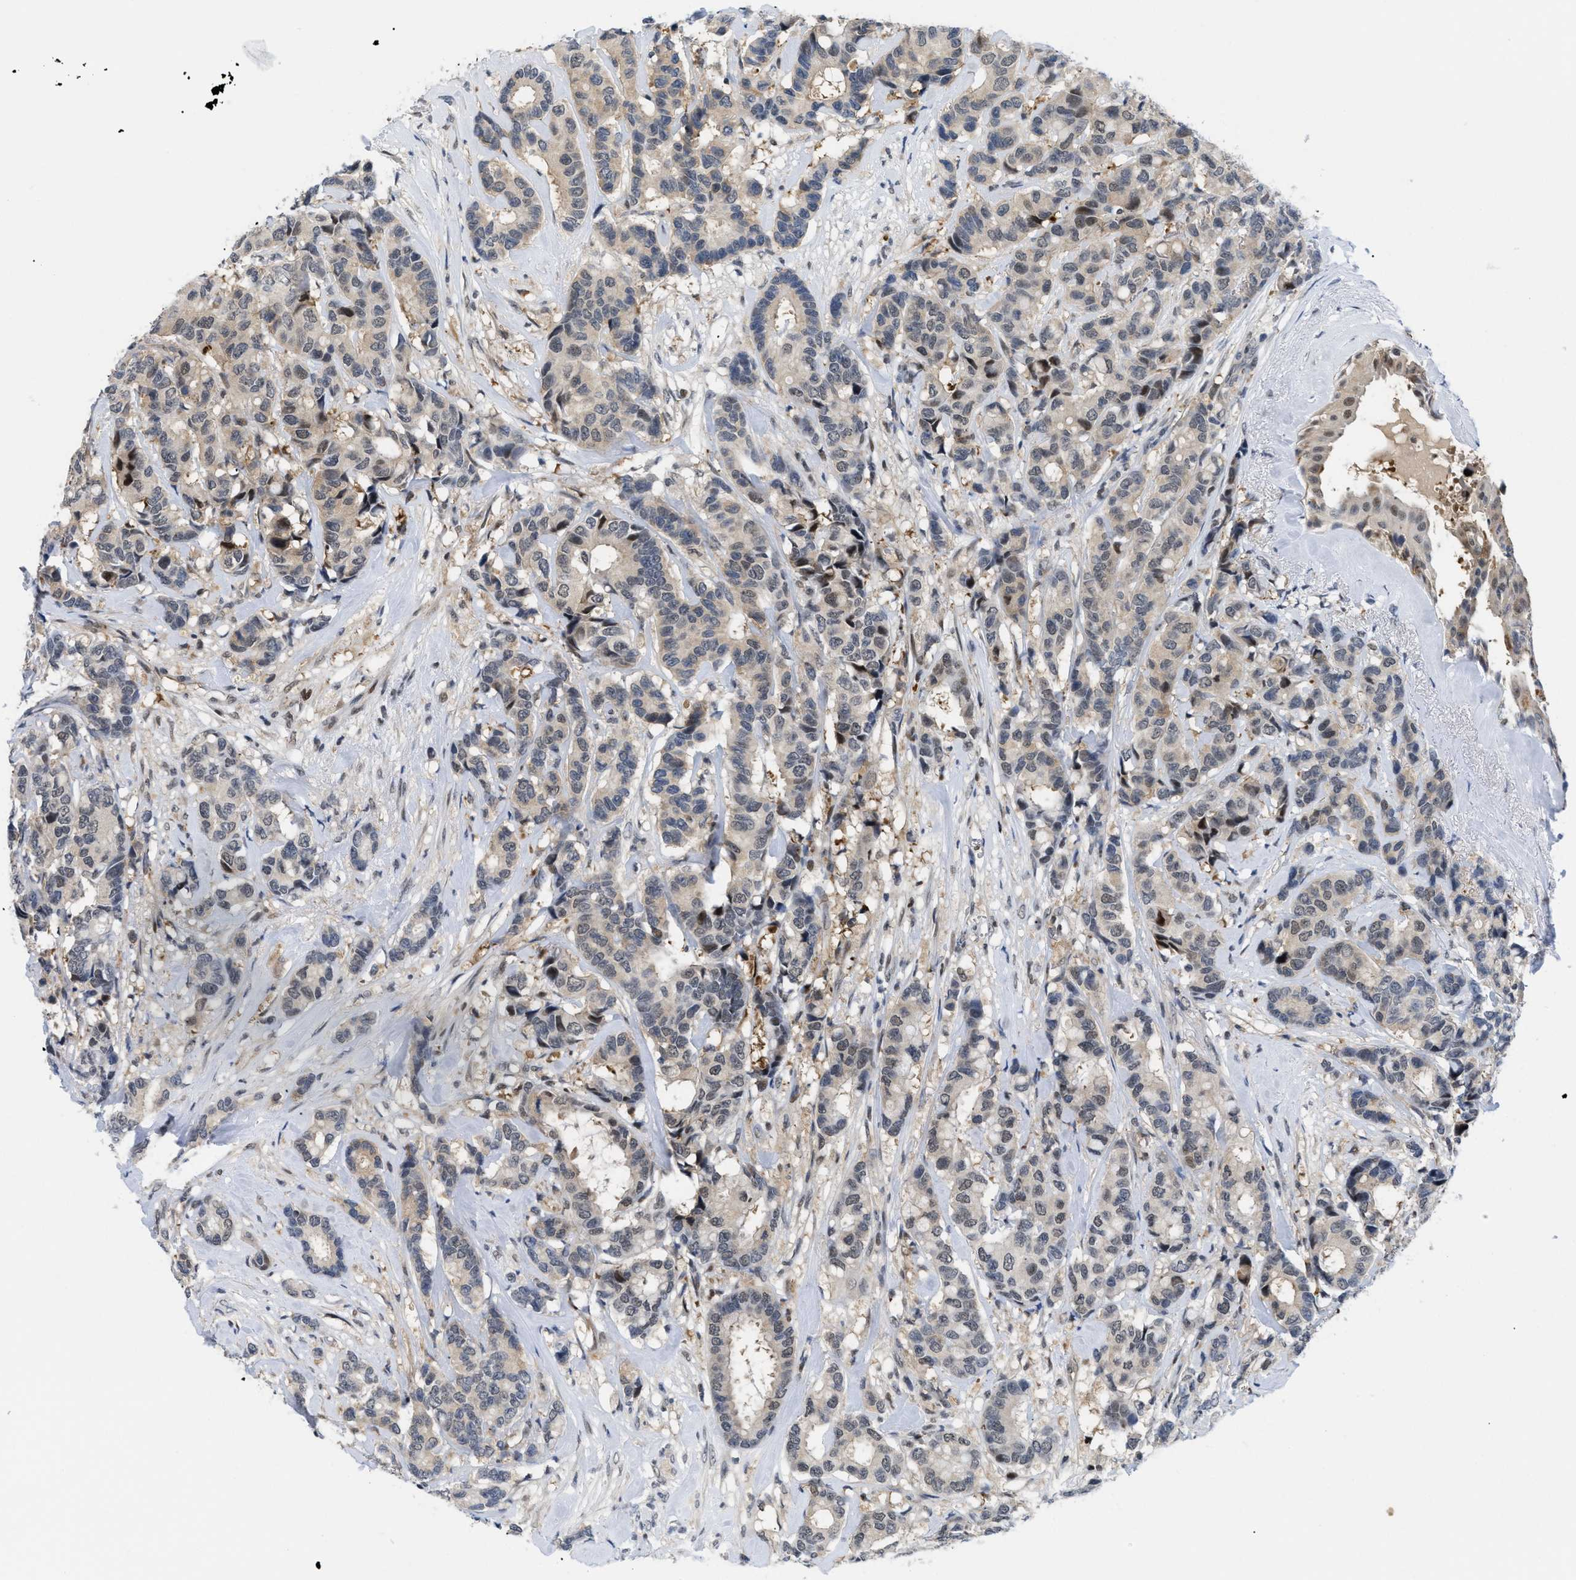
{"staining": {"intensity": "moderate", "quantity": "<25%", "location": "cytoplasmic/membranous,nuclear"}, "tissue": "breast cancer", "cell_type": "Tumor cells", "image_type": "cancer", "snomed": [{"axis": "morphology", "description": "Duct carcinoma"}, {"axis": "topography", "description": "Breast"}], "caption": "This is a micrograph of IHC staining of breast cancer, which shows moderate staining in the cytoplasmic/membranous and nuclear of tumor cells.", "gene": "SLC29A2", "patient": {"sex": "female", "age": 87}}